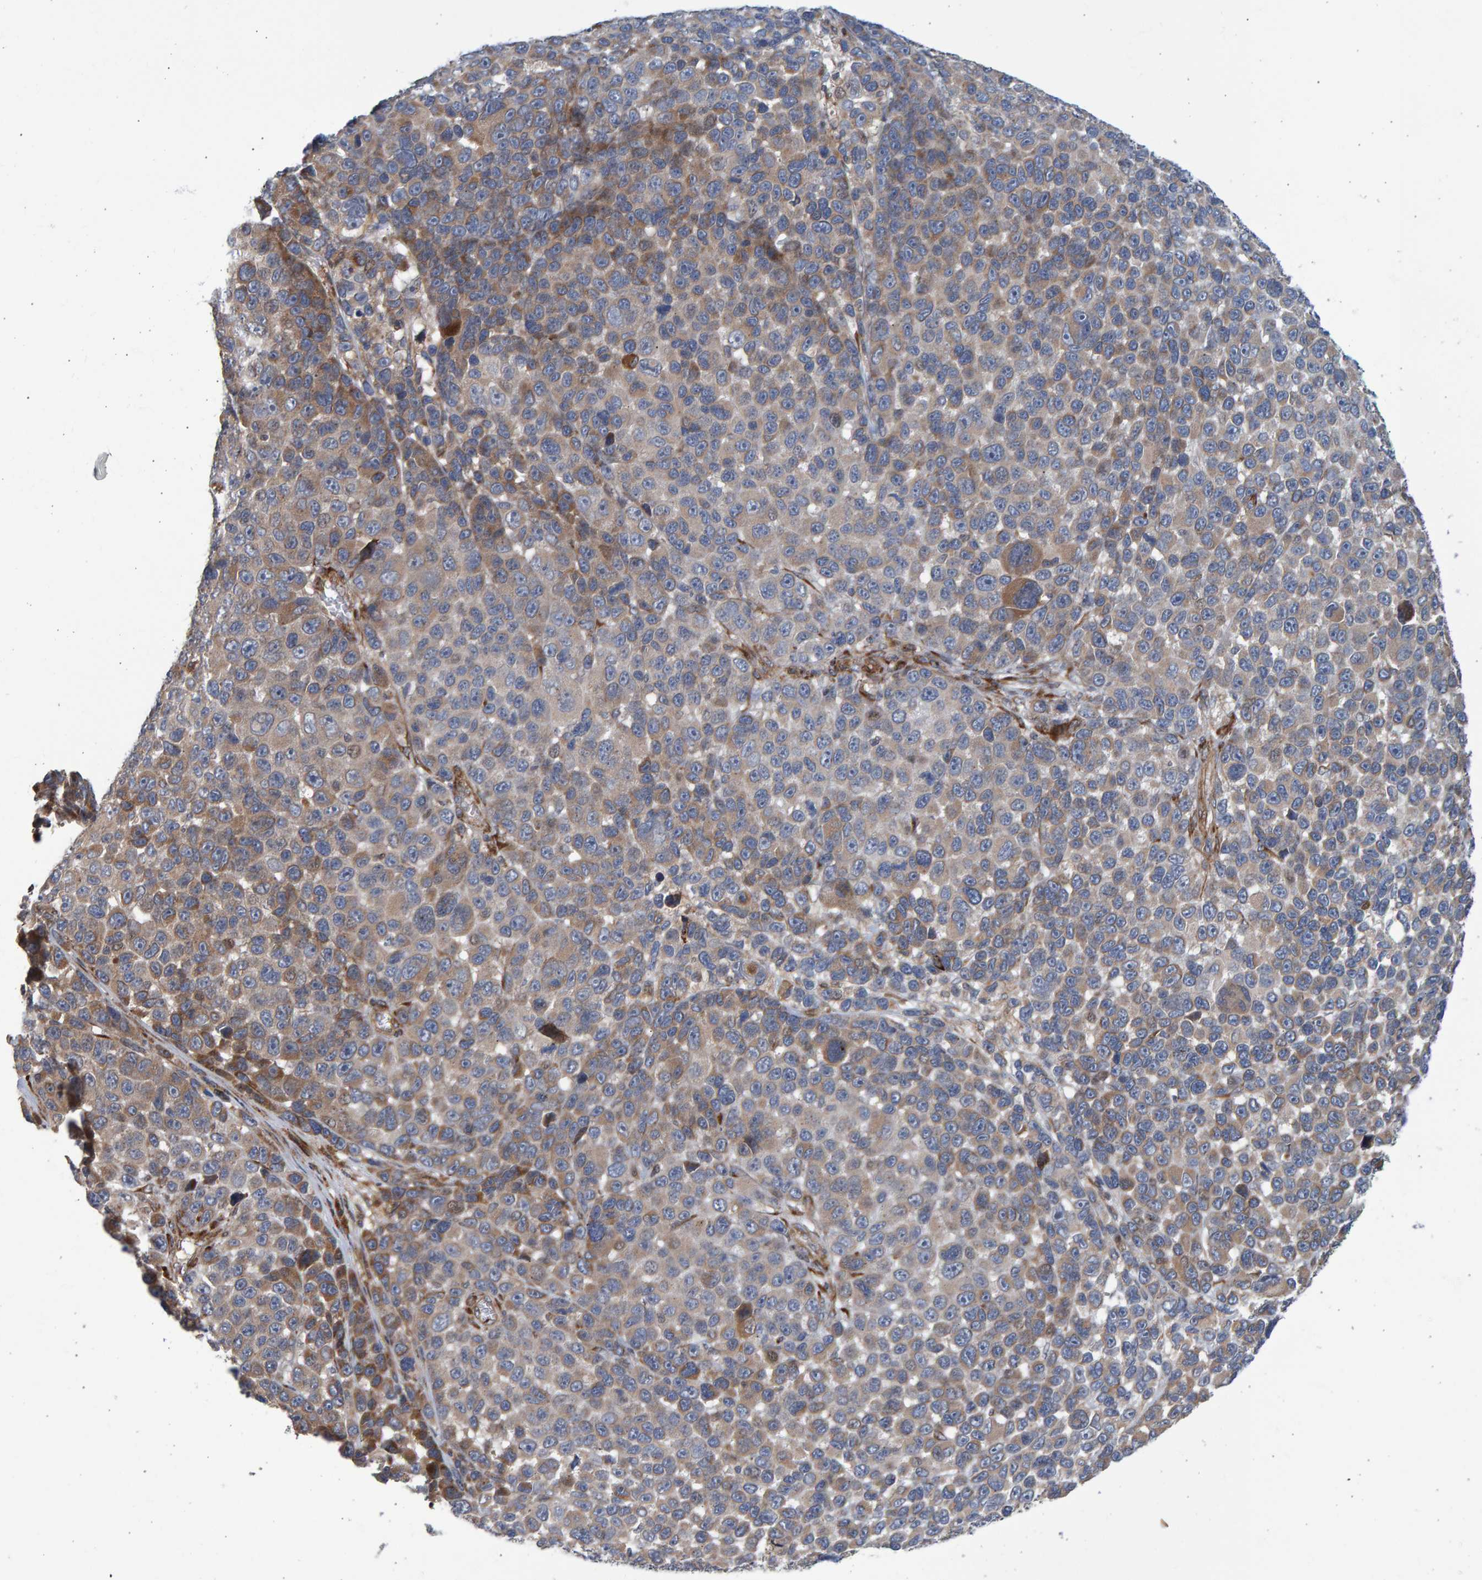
{"staining": {"intensity": "moderate", "quantity": "<25%", "location": "cytoplasmic/membranous"}, "tissue": "melanoma", "cell_type": "Tumor cells", "image_type": "cancer", "snomed": [{"axis": "morphology", "description": "Malignant melanoma, NOS"}, {"axis": "topography", "description": "Skin"}], "caption": "Human malignant melanoma stained with a brown dye shows moderate cytoplasmic/membranous positive positivity in approximately <25% of tumor cells.", "gene": "LRBA", "patient": {"sex": "male", "age": 53}}